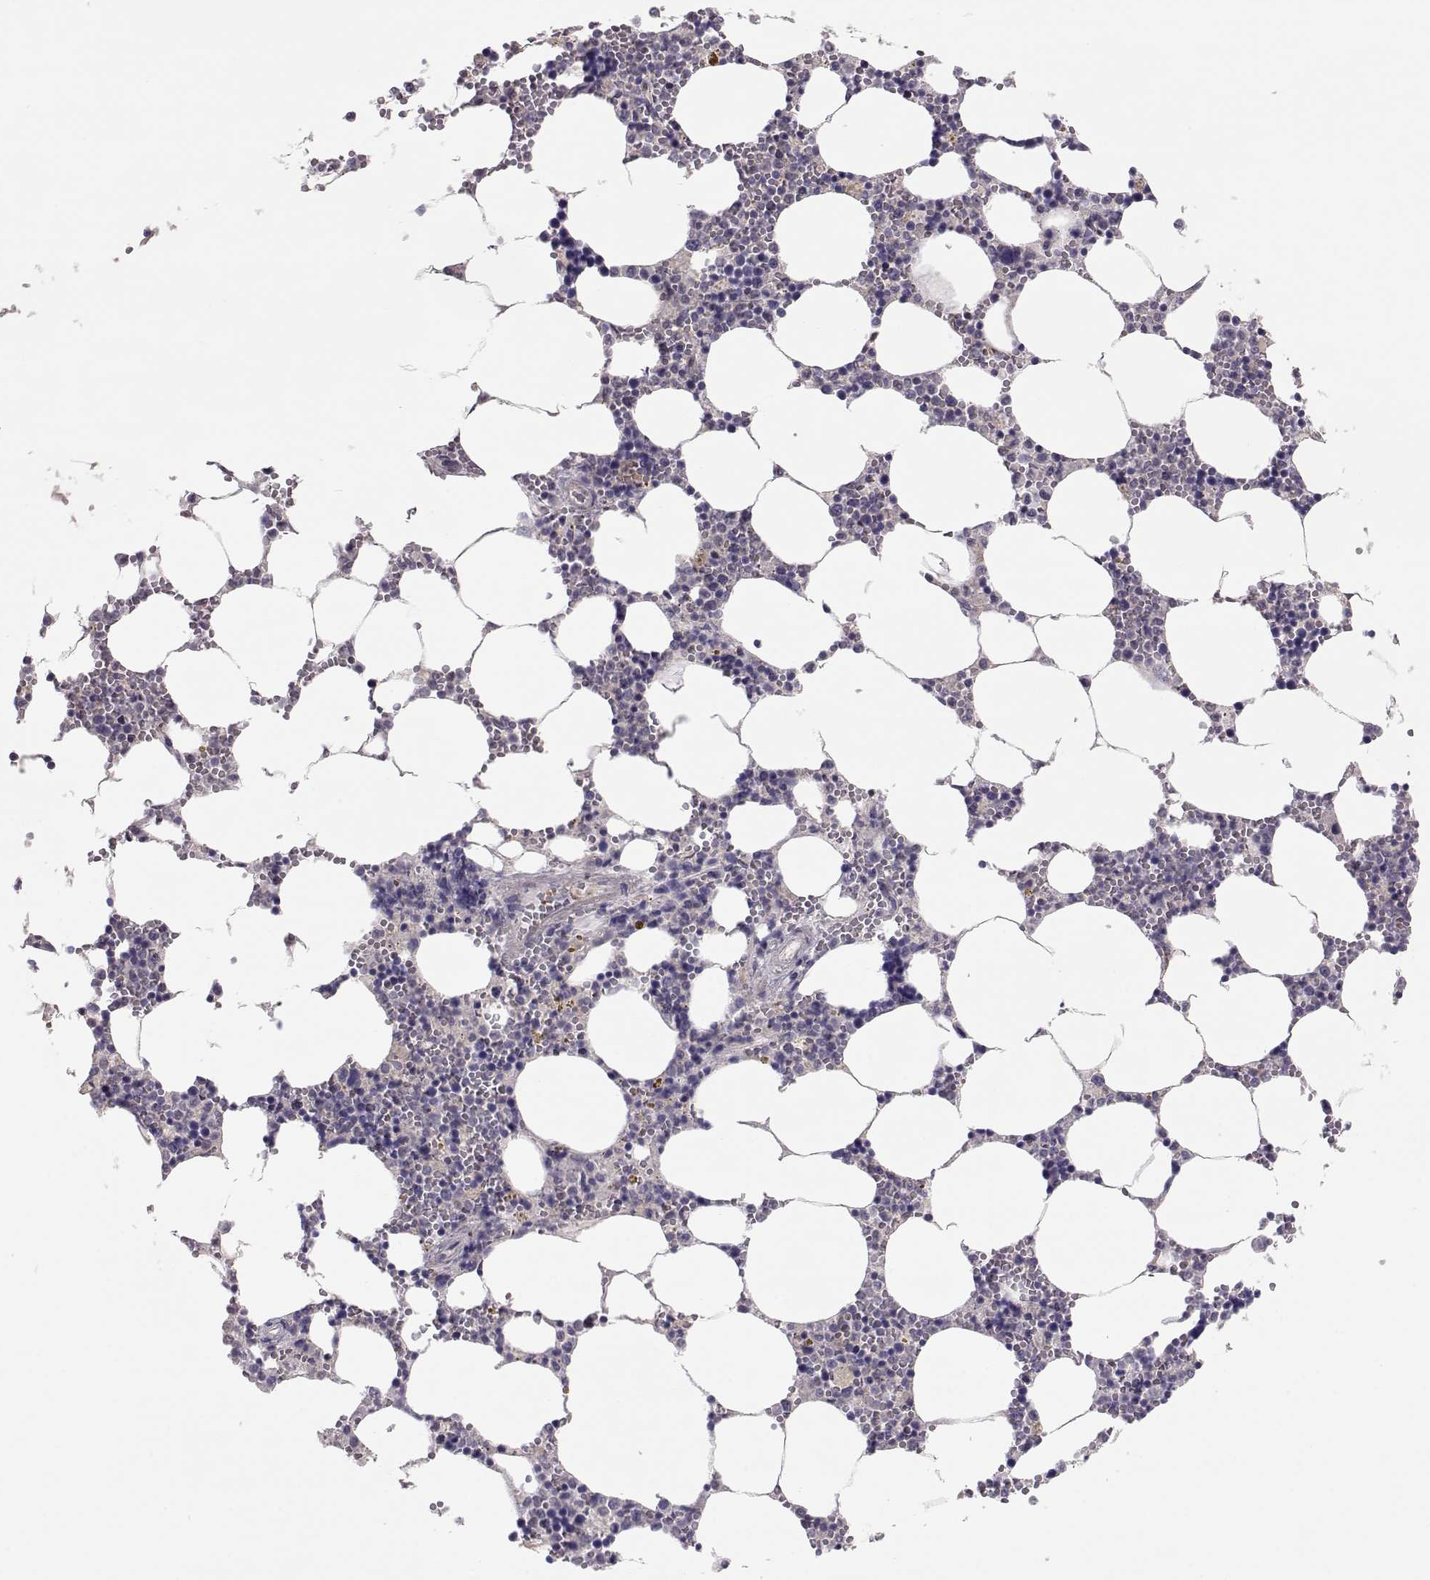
{"staining": {"intensity": "negative", "quantity": "none", "location": "none"}, "tissue": "bone marrow", "cell_type": "Hematopoietic cells", "image_type": "normal", "snomed": [{"axis": "morphology", "description": "Normal tissue, NOS"}, {"axis": "topography", "description": "Bone marrow"}], "caption": "Immunohistochemistry (IHC) histopathology image of unremarkable bone marrow: human bone marrow stained with DAB (3,3'-diaminobenzidine) demonstrates no significant protein expression in hematopoietic cells. (Brightfield microscopy of DAB IHC at high magnification).", "gene": "NCAM2", "patient": {"sex": "female", "age": 64}}